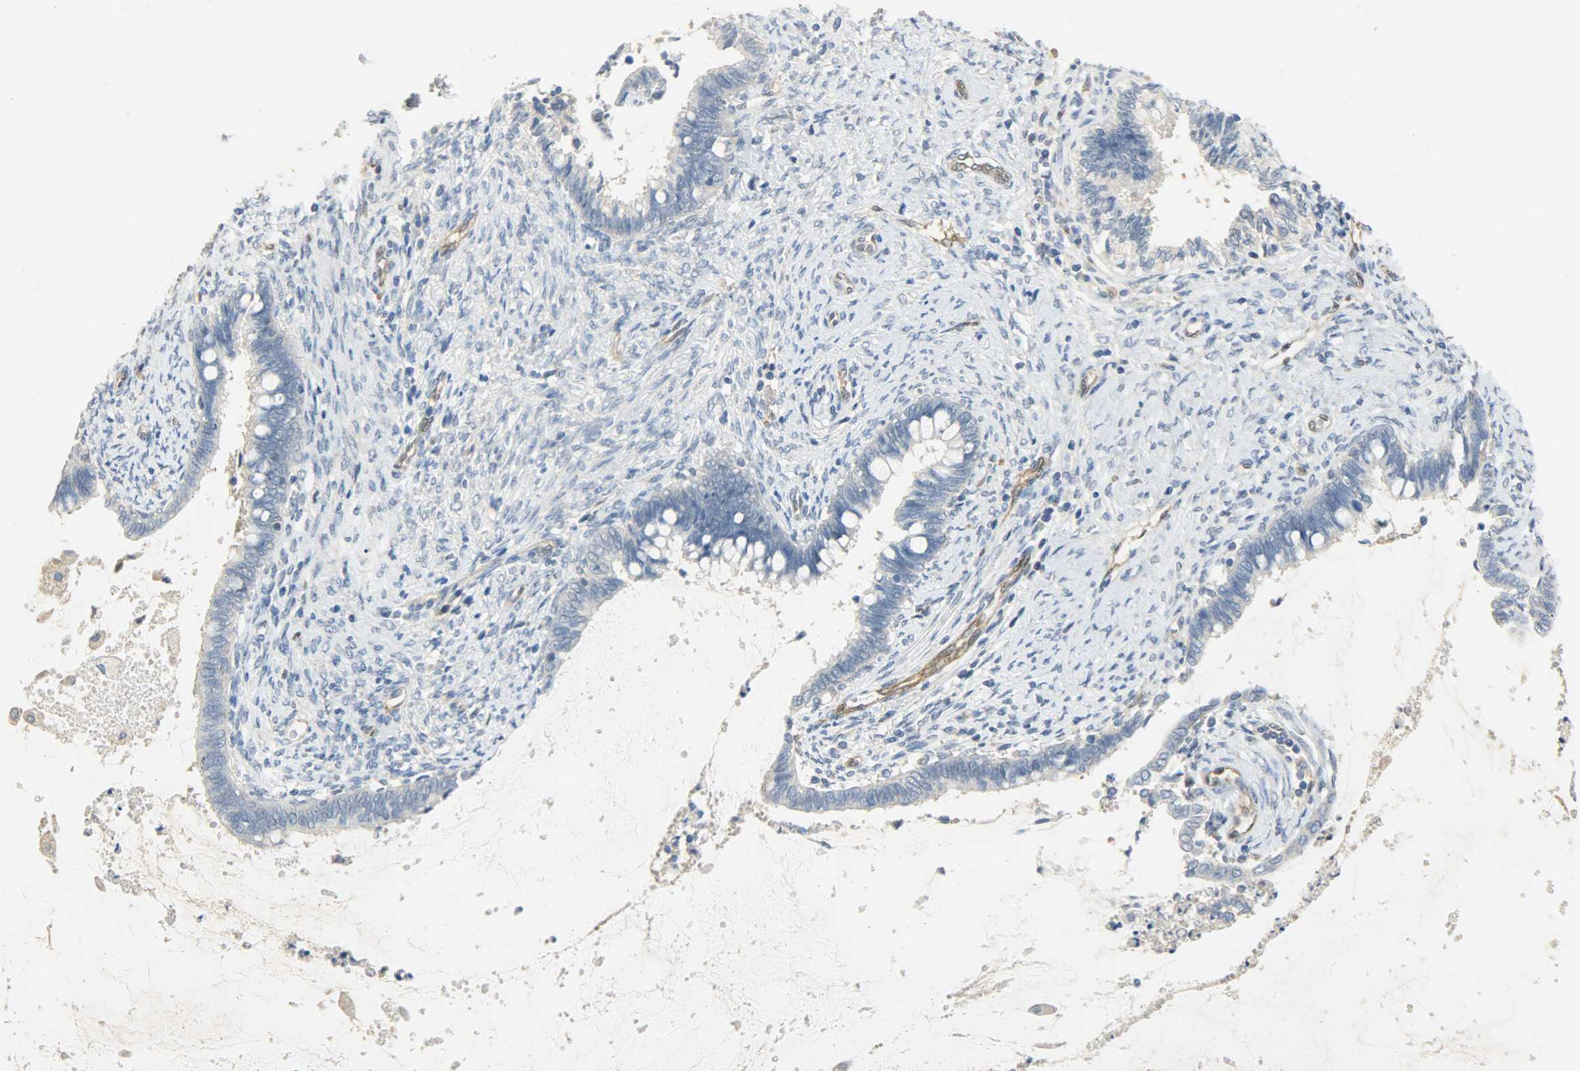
{"staining": {"intensity": "negative", "quantity": "none", "location": "none"}, "tissue": "cervical cancer", "cell_type": "Tumor cells", "image_type": "cancer", "snomed": [{"axis": "morphology", "description": "Adenocarcinoma, NOS"}, {"axis": "topography", "description": "Cervix"}], "caption": "A micrograph of human cervical cancer is negative for staining in tumor cells.", "gene": "FKBP1A", "patient": {"sex": "female", "age": 44}}